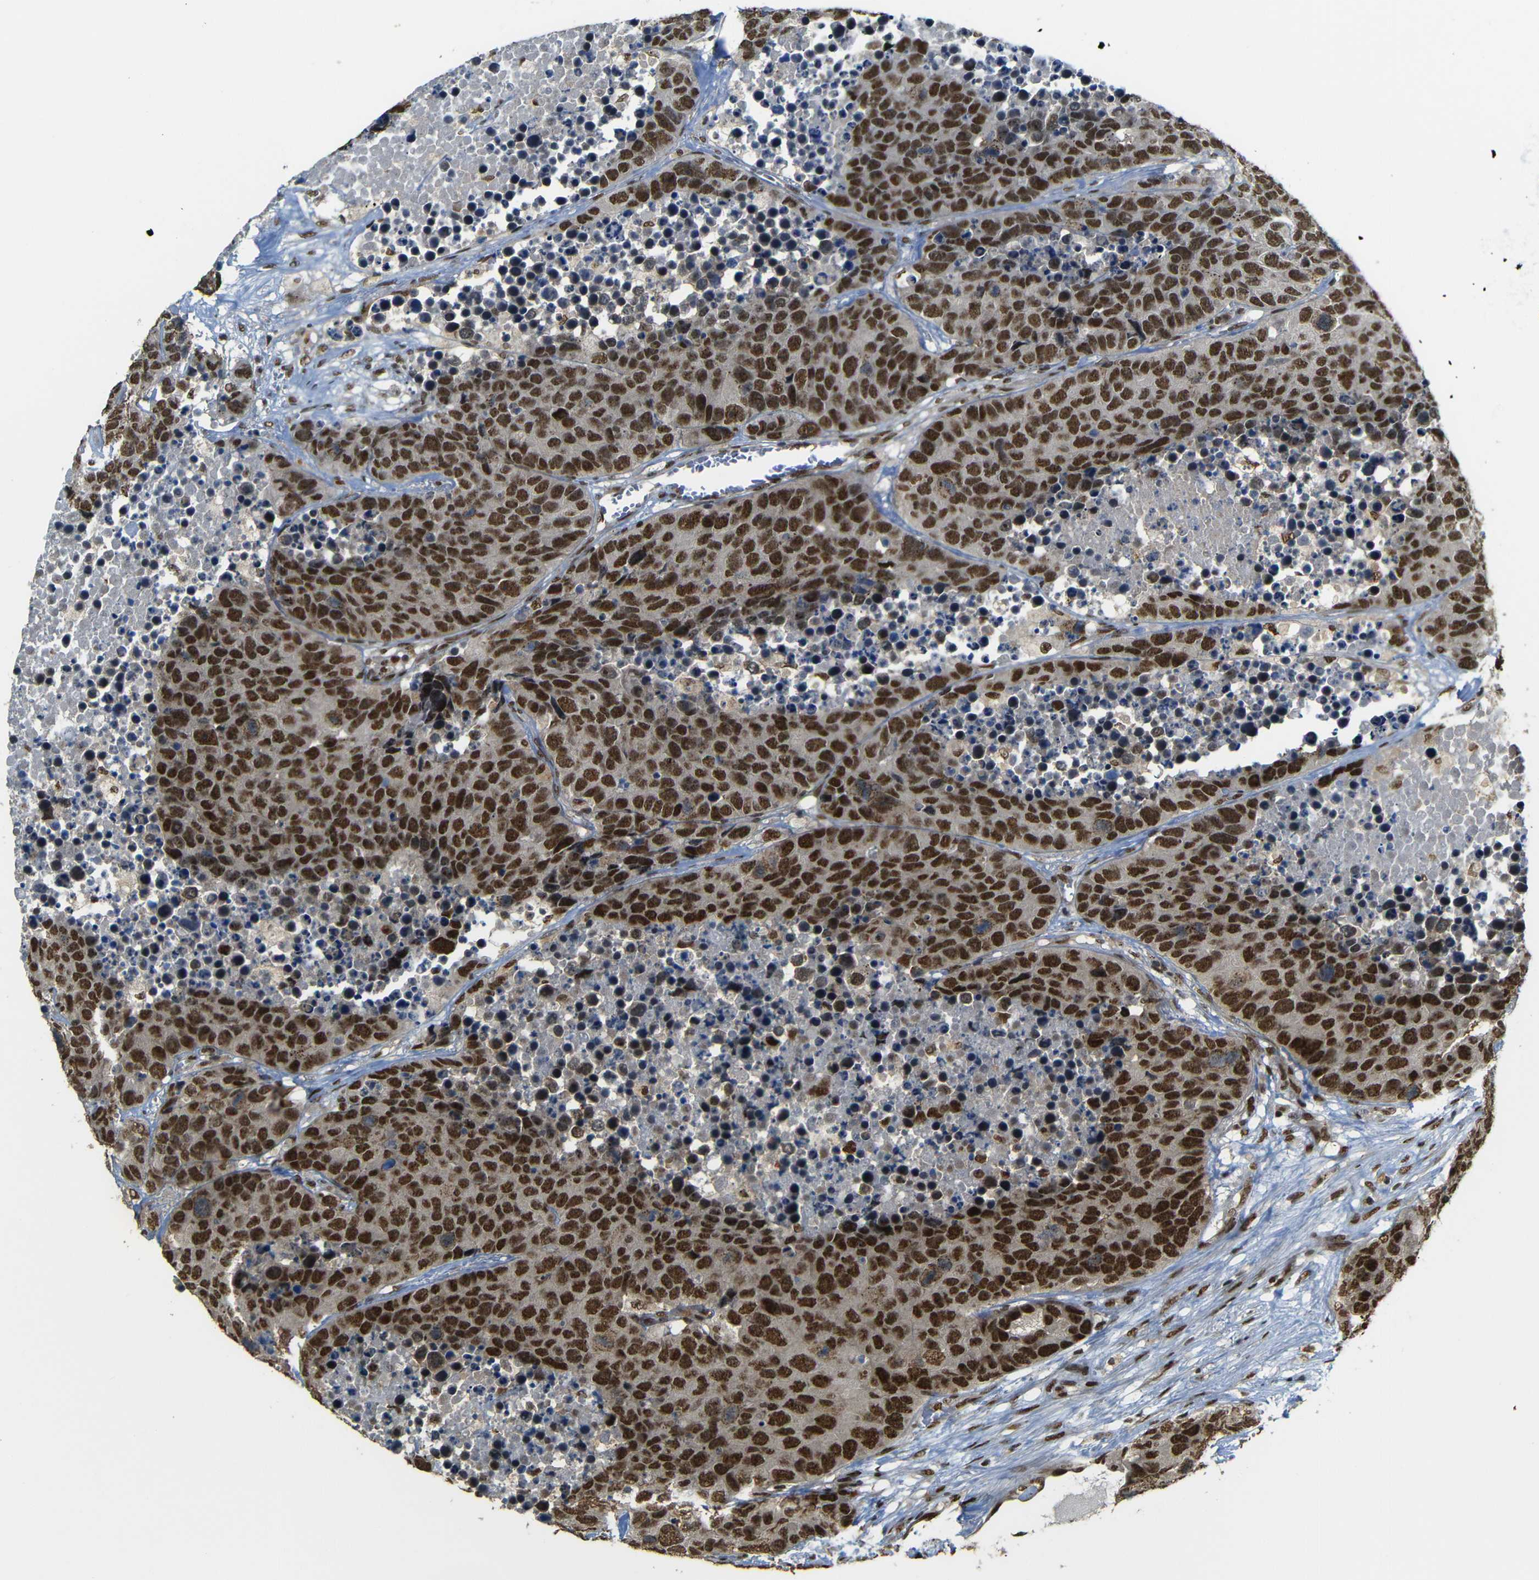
{"staining": {"intensity": "strong", "quantity": ">75%", "location": "cytoplasmic/membranous,nuclear"}, "tissue": "carcinoid", "cell_type": "Tumor cells", "image_type": "cancer", "snomed": [{"axis": "morphology", "description": "Carcinoid, malignant, NOS"}, {"axis": "topography", "description": "Lung"}], "caption": "Carcinoid stained for a protein (brown) reveals strong cytoplasmic/membranous and nuclear positive staining in approximately >75% of tumor cells.", "gene": "TCF7L2", "patient": {"sex": "male", "age": 60}}